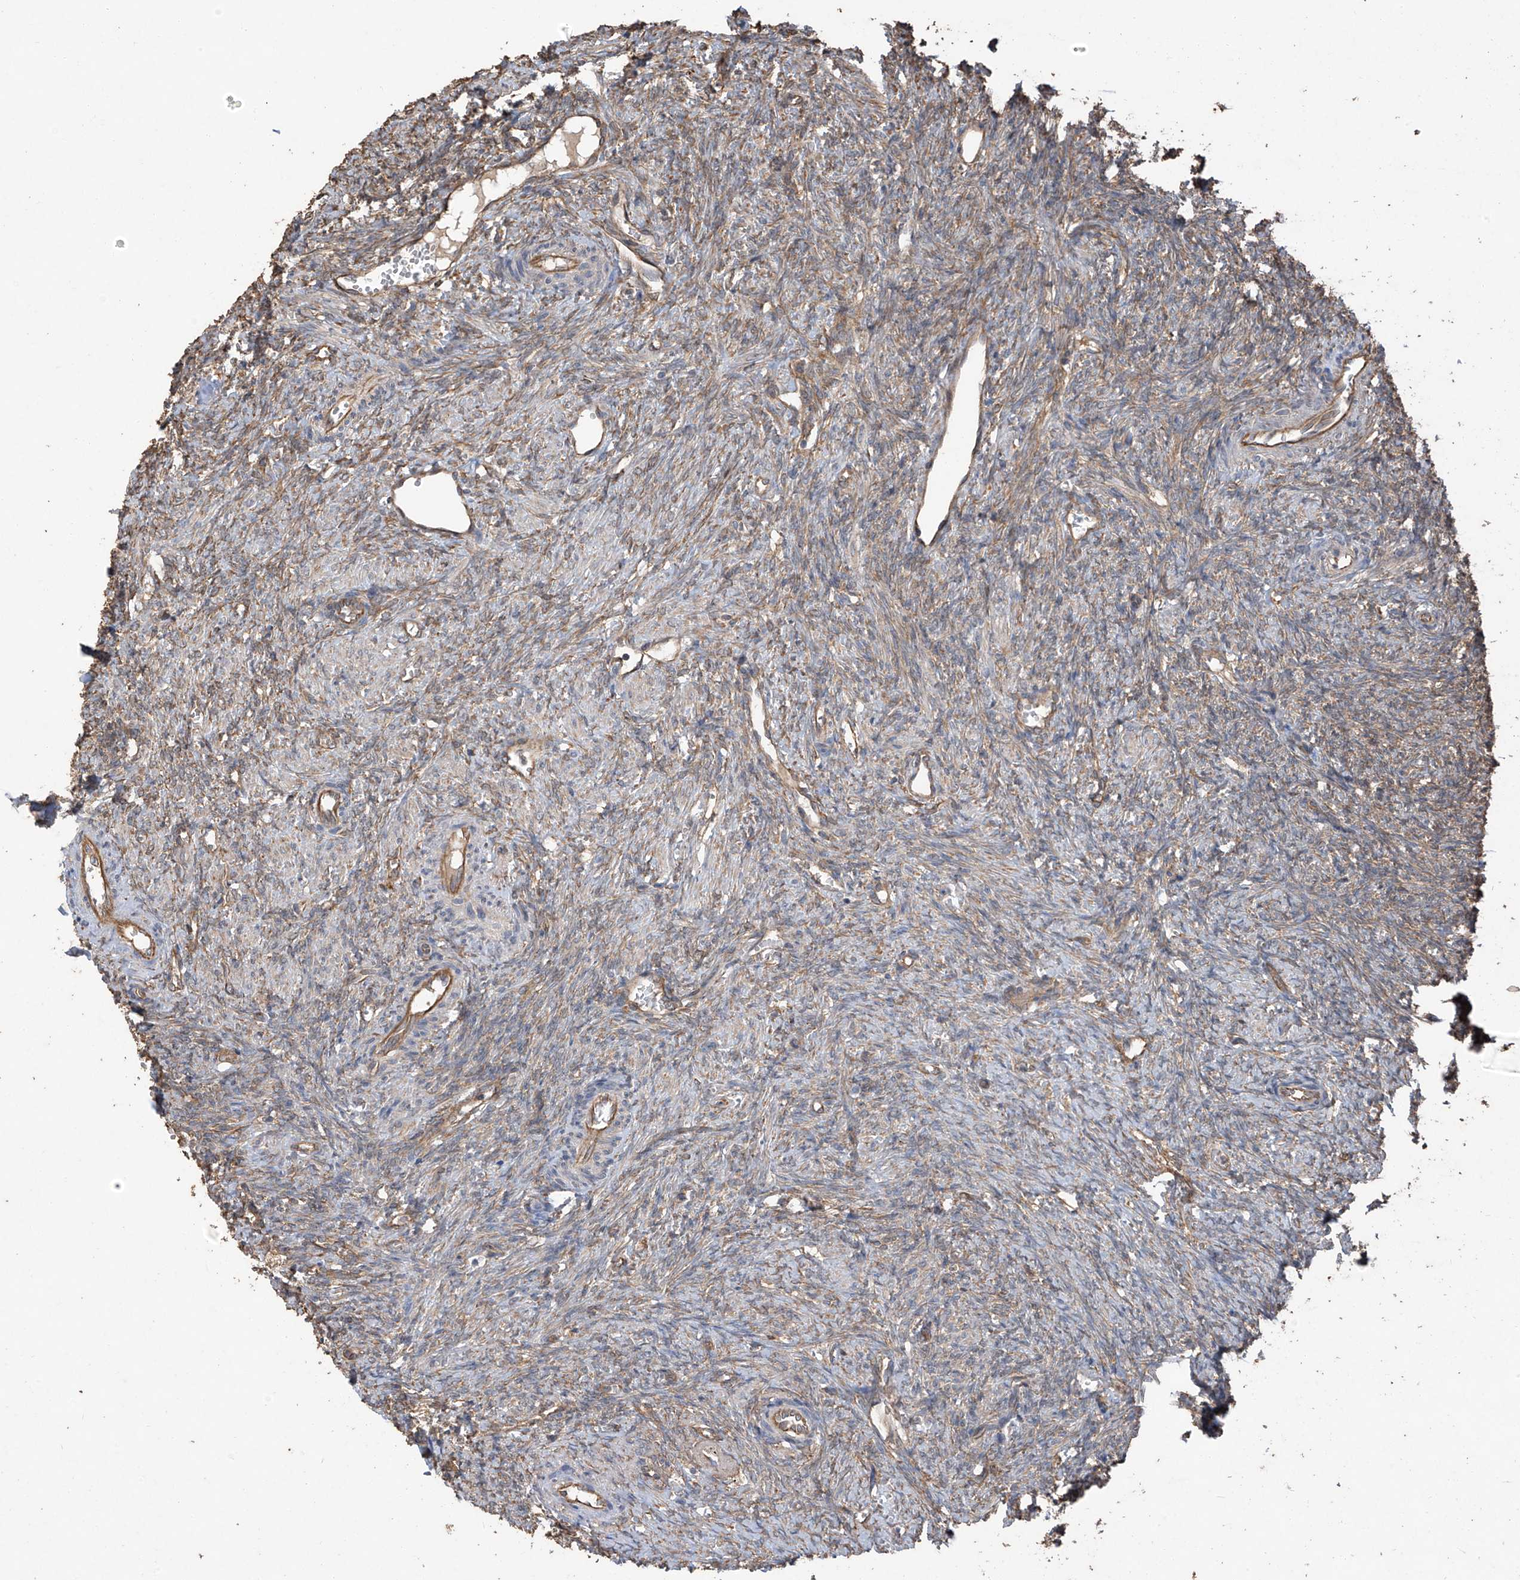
{"staining": {"intensity": "weak", "quantity": "25%-75%", "location": "cytoplasmic/membranous"}, "tissue": "ovary", "cell_type": "Ovarian stroma cells", "image_type": "normal", "snomed": [{"axis": "morphology", "description": "Normal tissue, NOS"}, {"axis": "topography", "description": "Ovary"}], "caption": "This histopathology image shows IHC staining of unremarkable human ovary, with low weak cytoplasmic/membranous expression in approximately 25%-75% of ovarian stroma cells.", "gene": "AGBL5", "patient": {"sex": "female", "age": 41}}